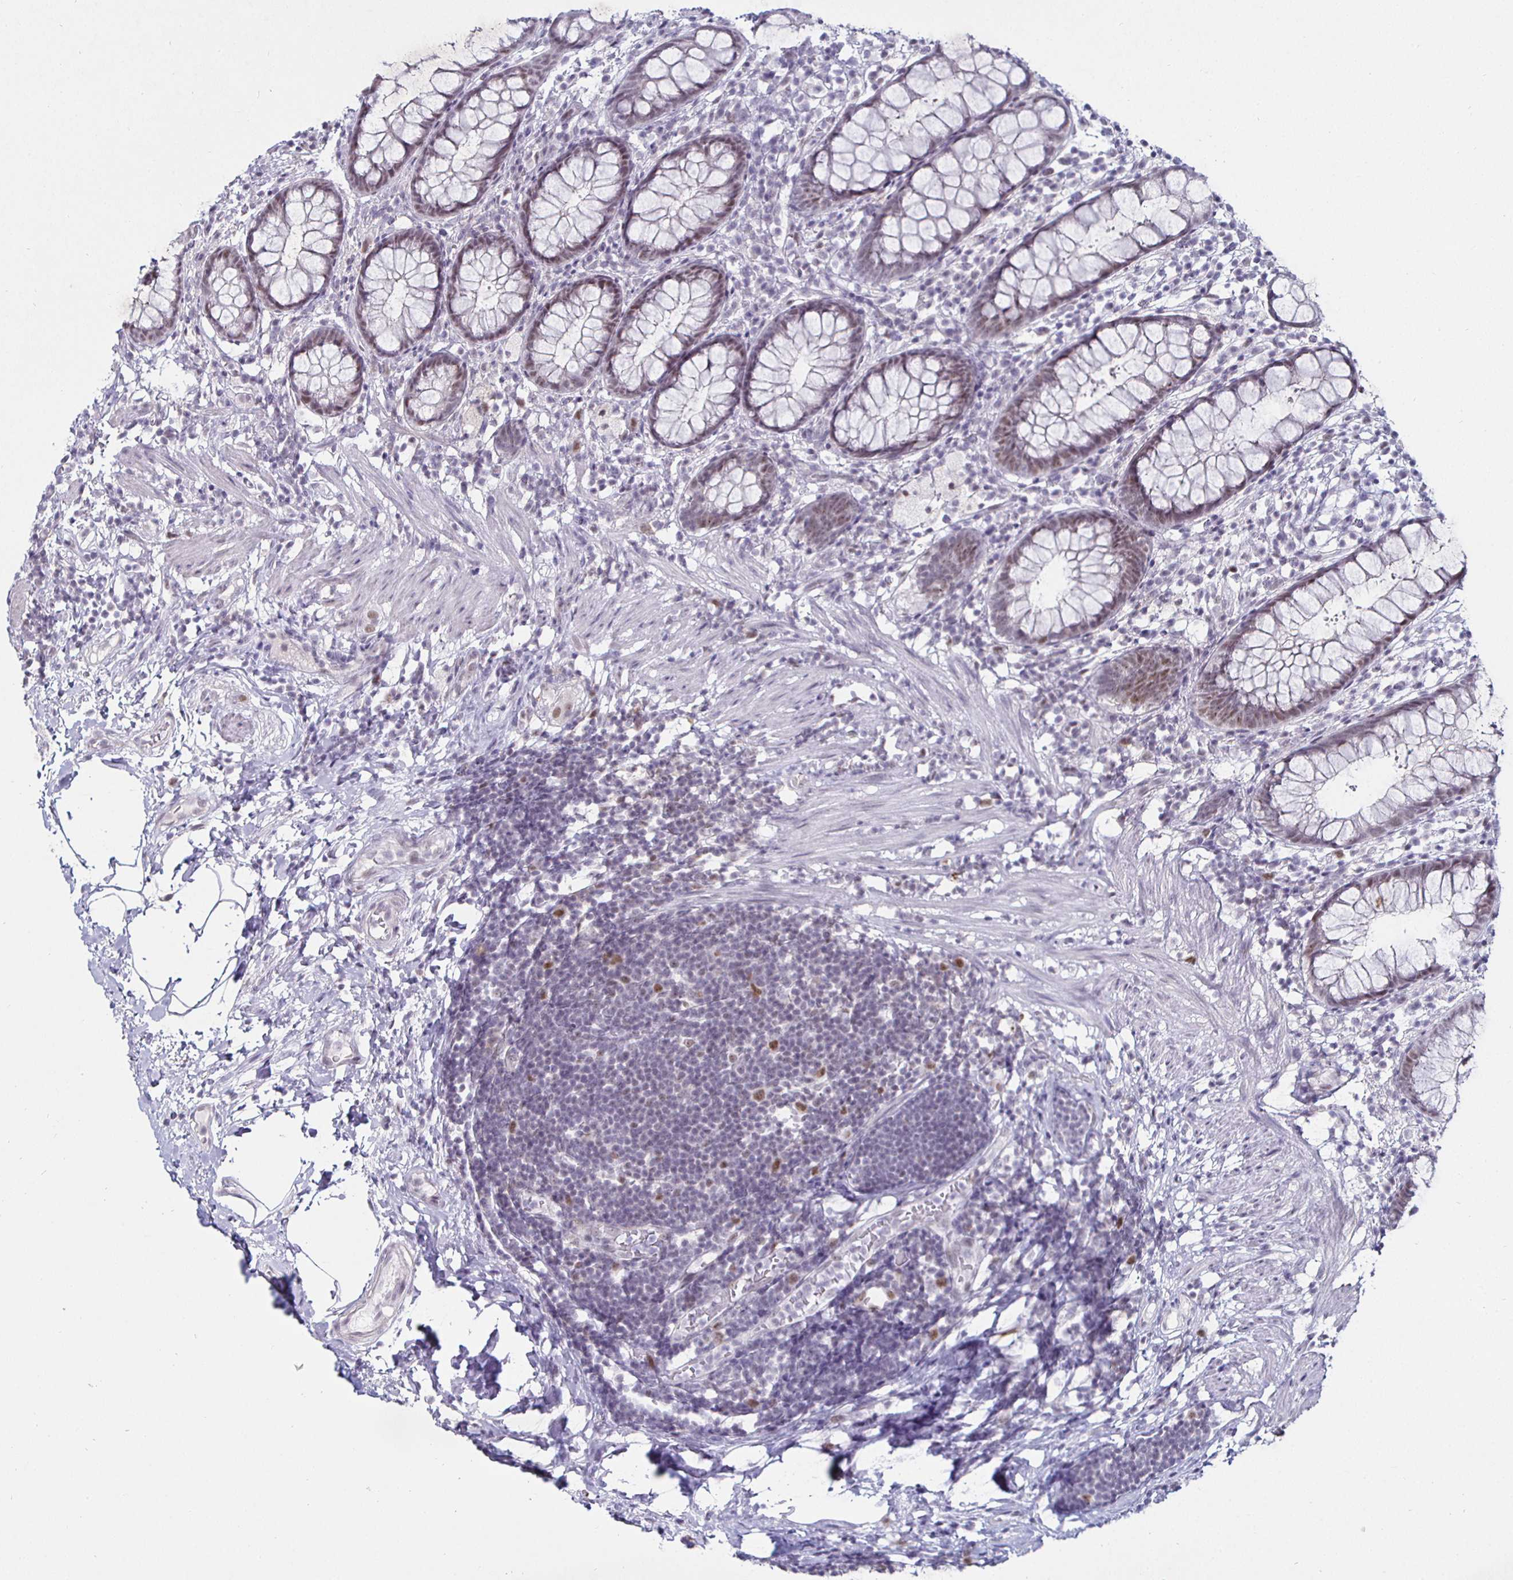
{"staining": {"intensity": "weak", "quantity": "25%-75%", "location": "nuclear"}, "tissue": "rectum", "cell_type": "Glandular cells", "image_type": "normal", "snomed": [{"axis": "morphology", "description": "Normal tissue, NOS"}, {"axis": "topography", "description": "Rectum"}], "caption": "IHC staining of benign rectum, which displays low levels of weak nuclear staining in about 25%-75% of glandular cells indicating weak nuclear protein staining. The staining was performed using DAB (3,3'-diaminobenzidine) (brown) for protein detection and nuclei were counterstained in hematoxylin (blue).", "gene": "MLH1", "patient": {"sex": "female", "age": 62}}